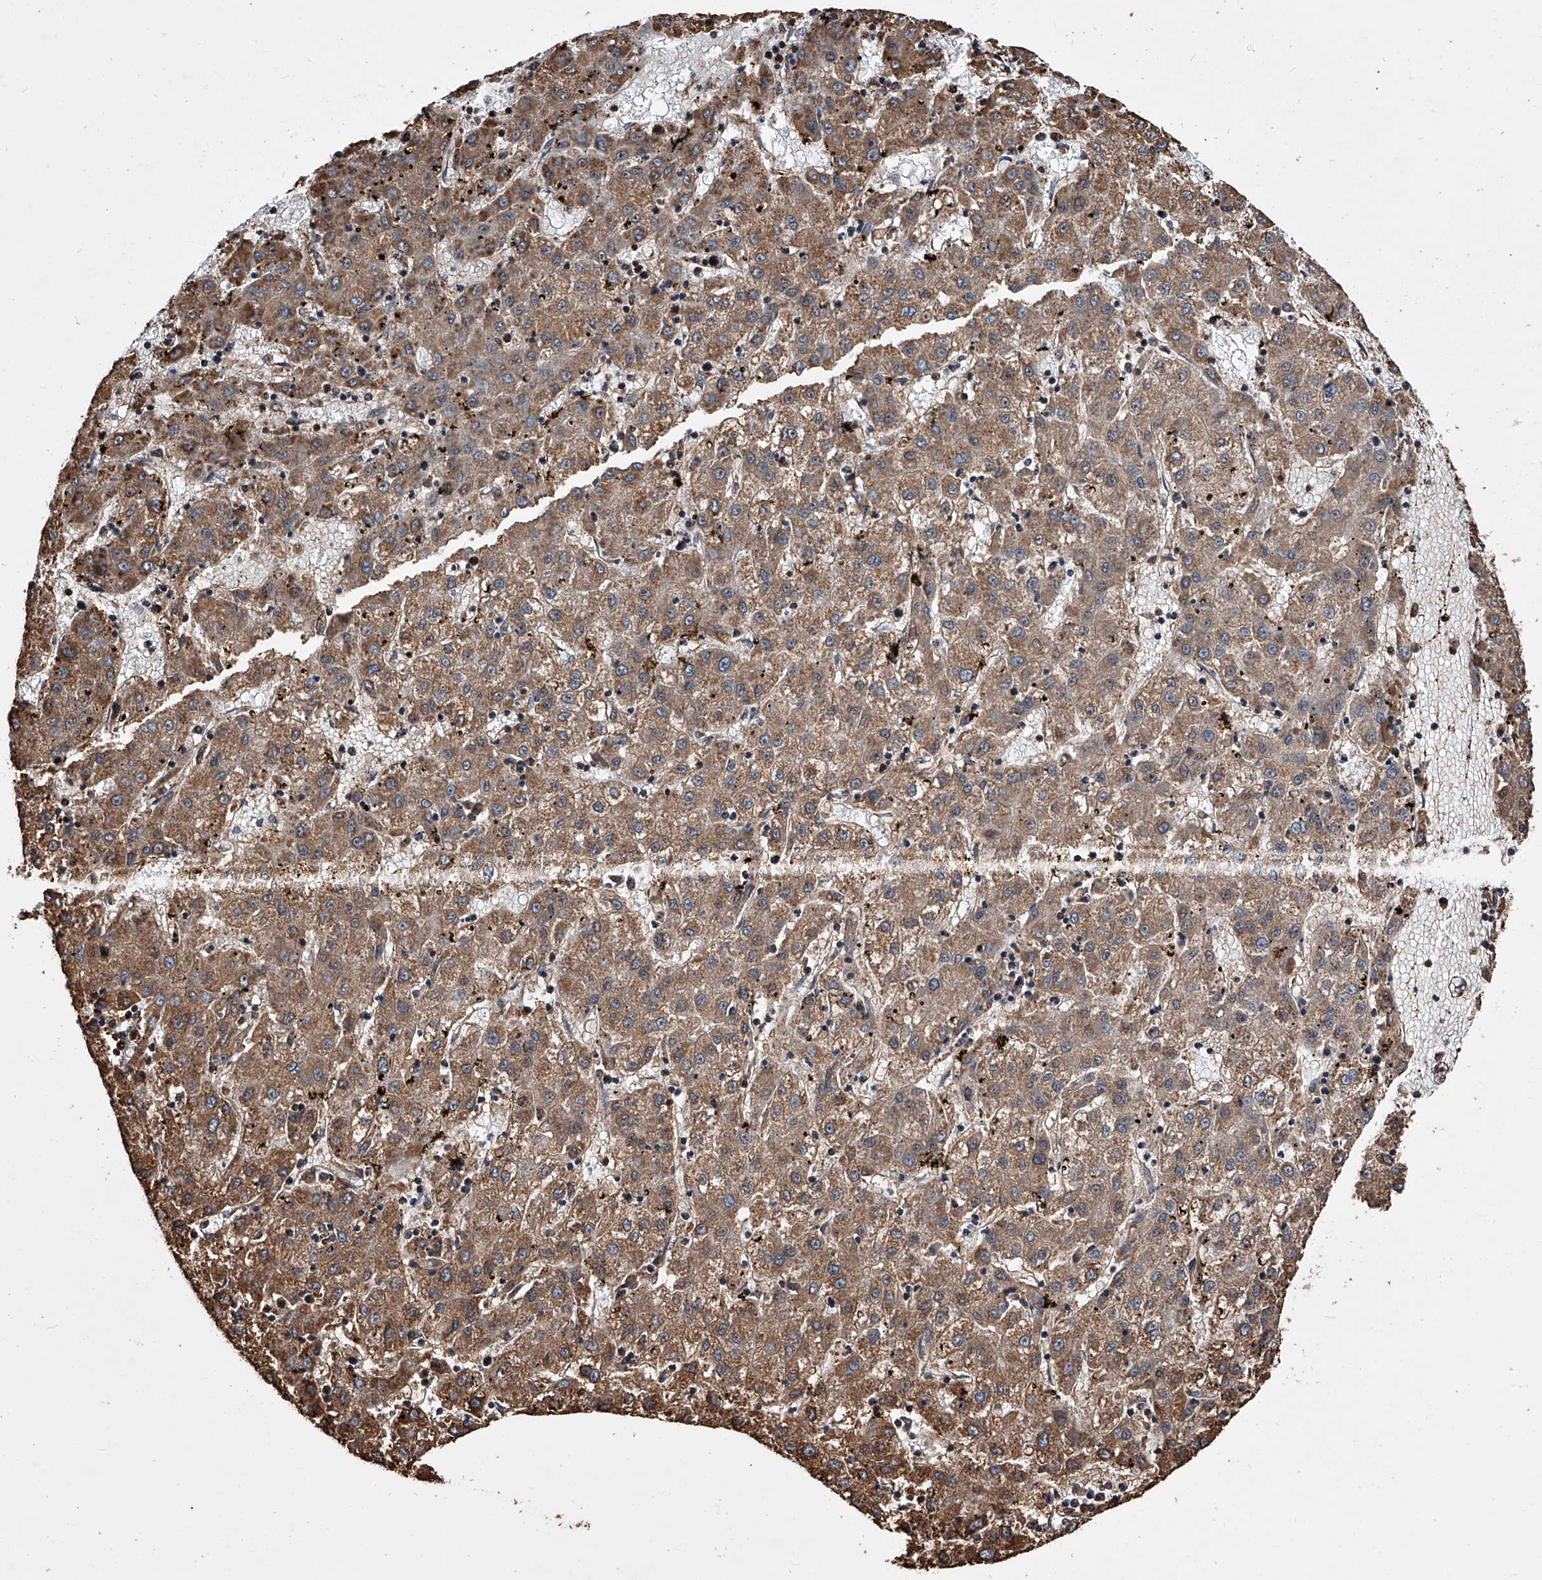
{"staining": {"intensity": "moderate", "quantity": ">75%", "location": "cytoplasmic/membranous"}, "tissue": "liver cancer", "cell_type": "Tumor cells", "image_type": "cancer", "snomed": [{"axis": "morphology", "description": "Carcinoma, Hepatocellular, NOS"}, {"axis": "topography", "description": "Liver"}], "caption": "Immunohistochemical staining of liver cancer (hepatocellular carcinoma) displays medium levels of moderate cytoplasmic/membranous staining in about >75% of tumor cells.", "gene": "SMPDL3A", "patient": {"sex": "male", "age": 72}}